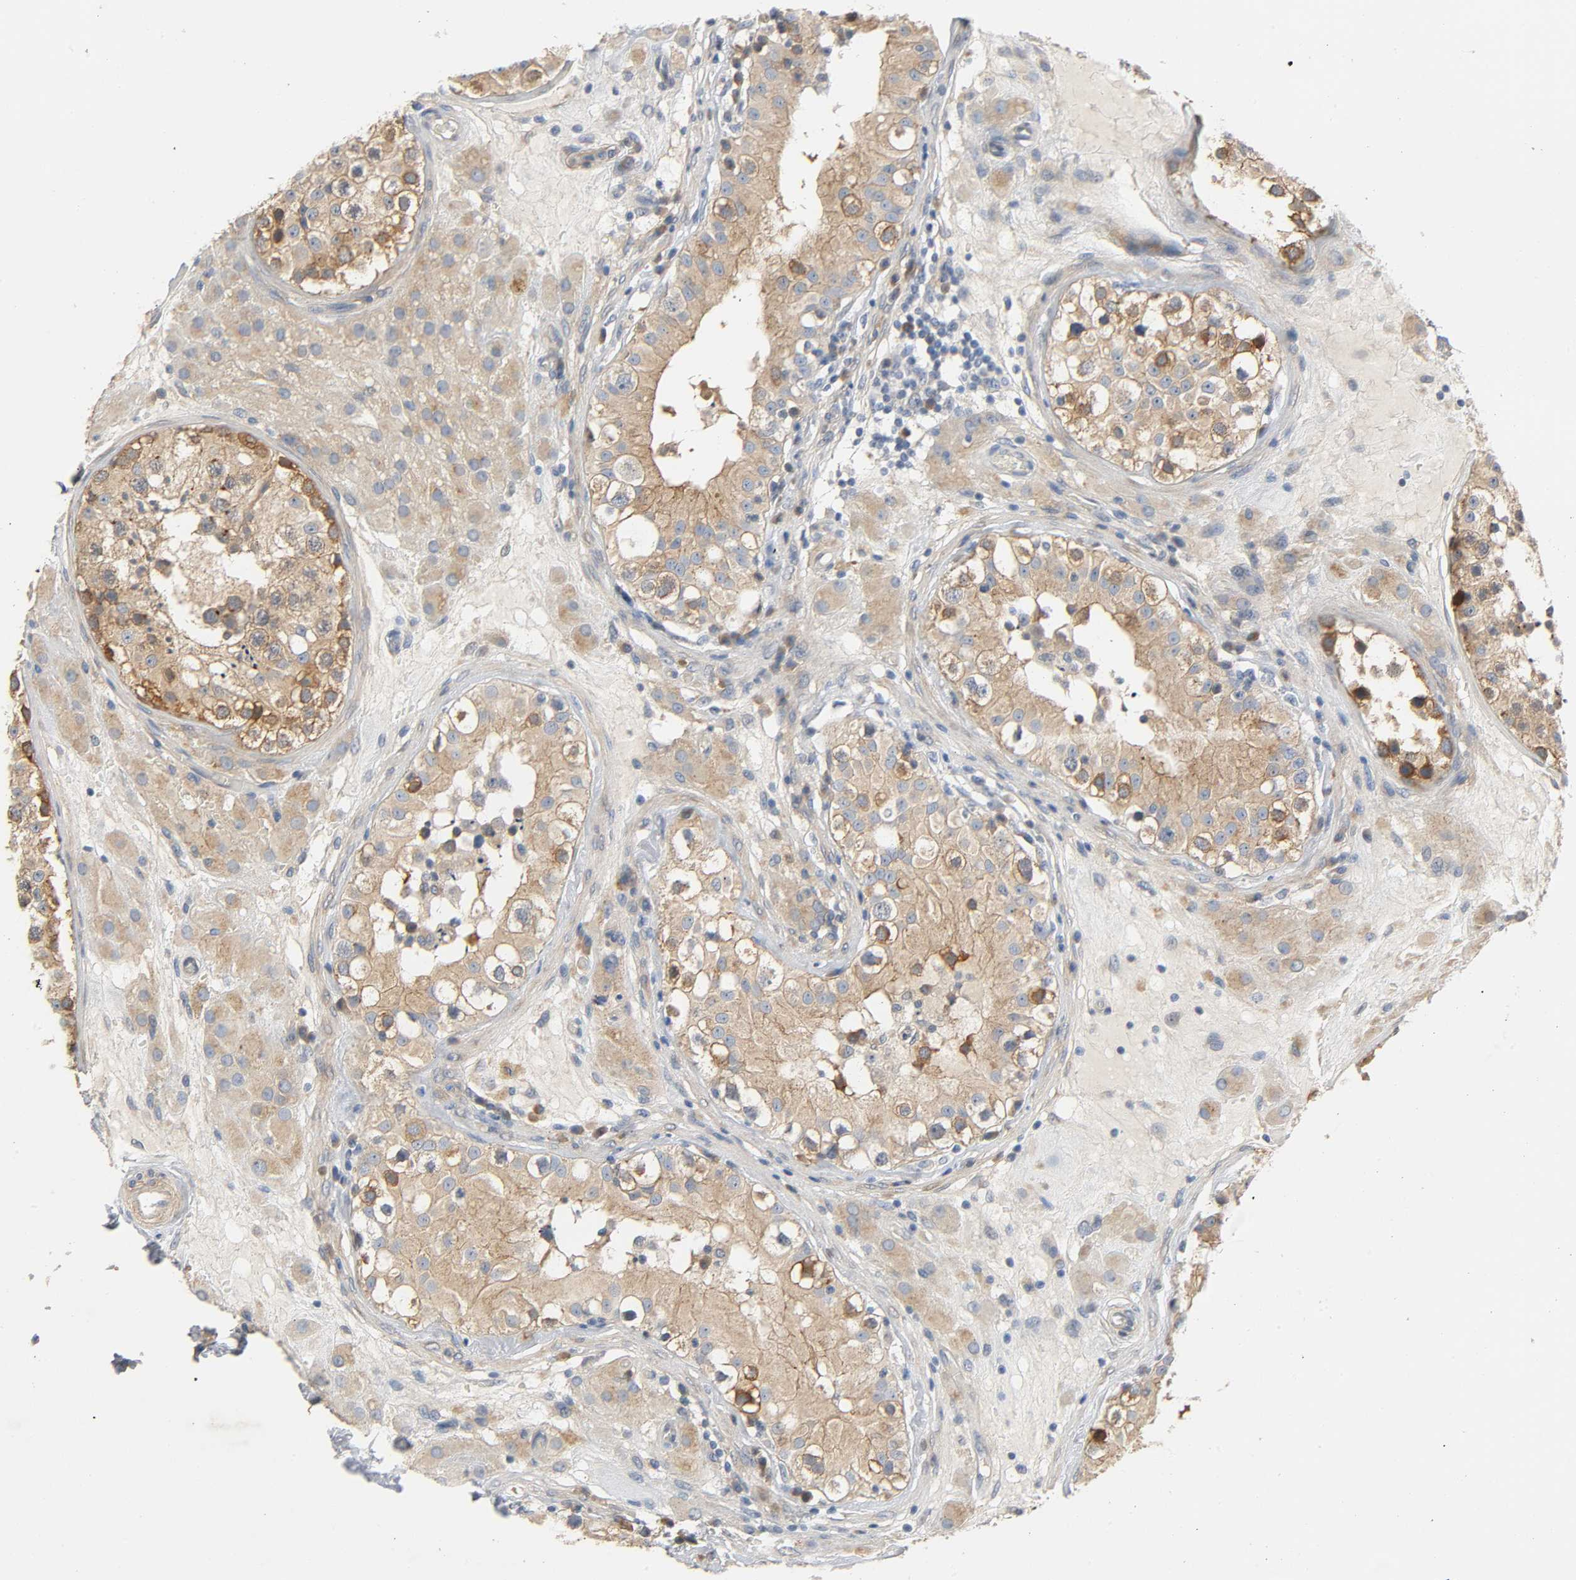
{"staining": {"intensity": "strong", "quantity": ">75%", "location": "cytoplasmic/membranous"}, "tissue": "testis", "cell_type": "Cells in seminiferous ducts", "image_type": "normal", "snomed": [{"axis": "morphology", "description": "Normal tissue, NOS"}, {"axis": "topography", "description": "Testis"}], "caption": "Protein staining exhibits strong cytoplasmic/membranous staining in approximately >75% of cells in seminiferous ducts in unremarkable testis.", "gene": "ARPC1A", "patient": {"sex": "male", "age": 26}}